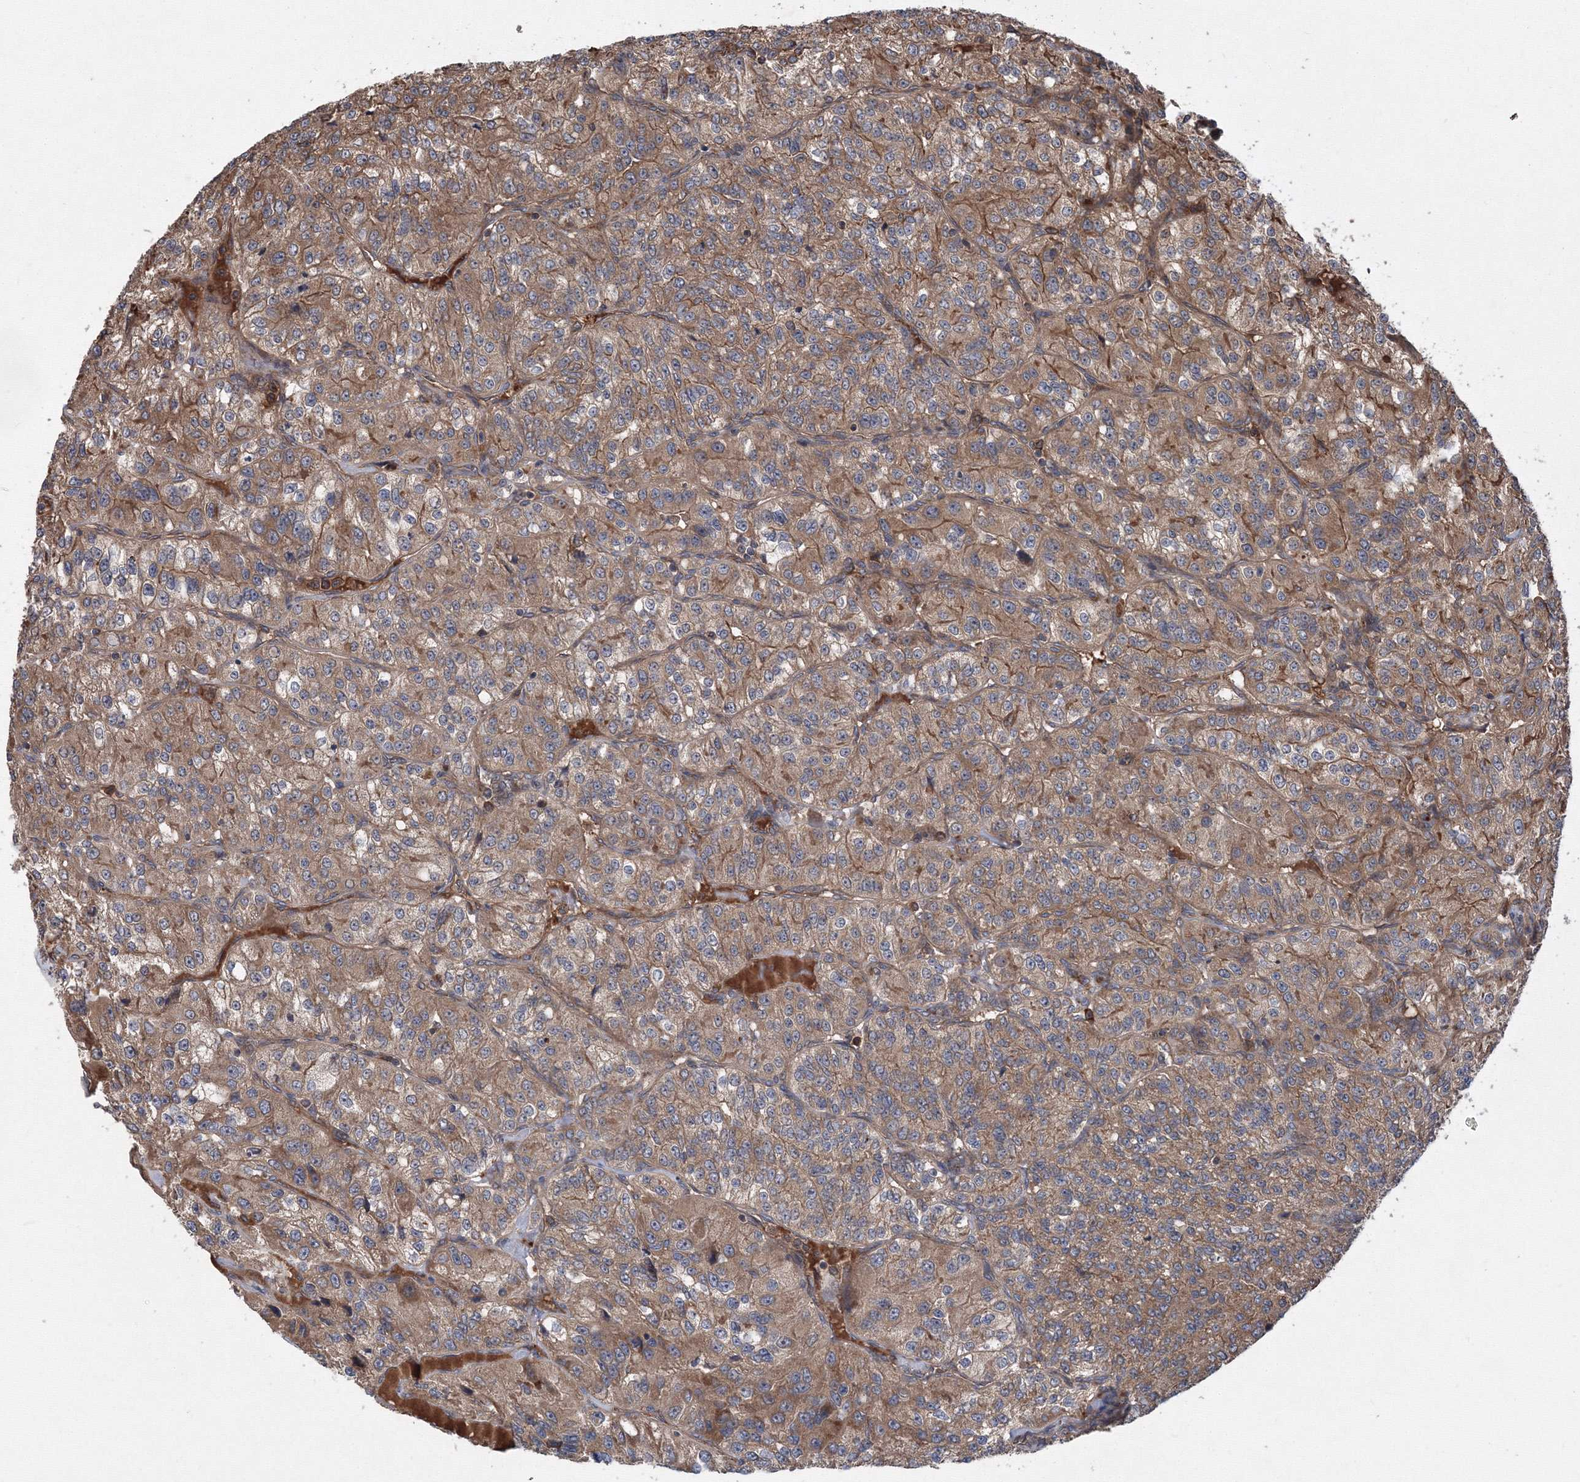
{"staining": {"intensity": "moderate", "quantity": ">75%", "location": "cytoplasmic/membranous"}, "tissue": "renal cancer", "cell_type": "Tumor cells", "image_type": "cancer", "snomed": [{"axis": "morphology", "description": "Adenocarcinoma, NOS"}, {"axis": "topography", "description": "Kidney"}], "caption": "A brown stain shows moderate cytoplasmic/membranous staining of a protein in renal cancer tumor cells. Nuclei are stained in blue.", "gene": "ATG3", "patient": {"sex": "female", "age": 63}}